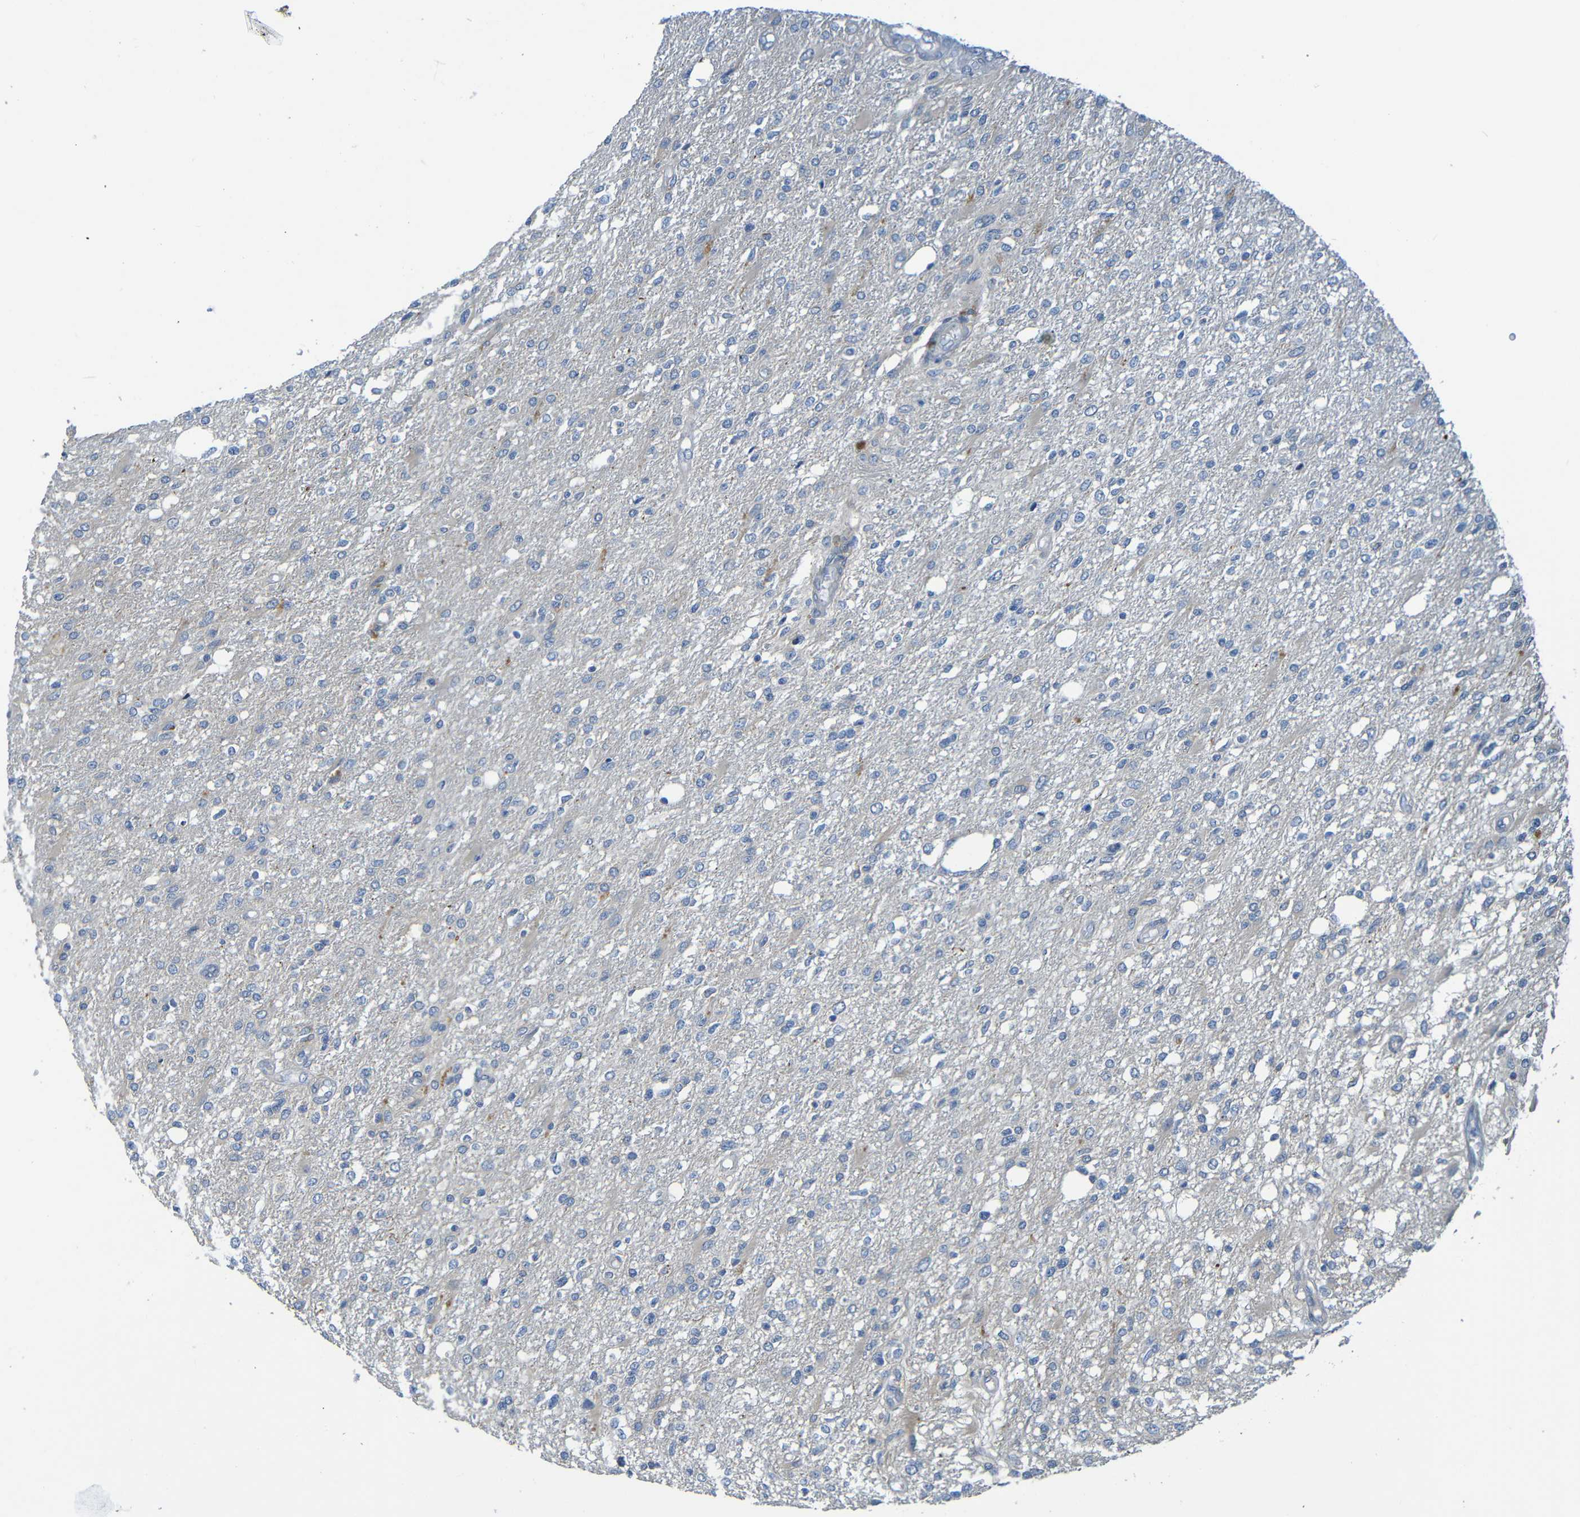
{"staining": {"intensity": "negative", "quantity": "none", "location": "none"}, "tissue": "glioma", "cell_type": "Tumor cells", "image_type": "cancer", "snomed": [{"axis": "morphology", "description": "Glioma, malignant, High grade"}, {"axis": "topography", "description": "Cerebral cortex"}], "caption": "IHC of human malignant high-grade glioma shows no staining in tumor cells. The staining is performed using DAB brown chromogen with nuclei counter-stained in using hematoxylin.", "gene": "CYP4F2", "patient": {"sex": "male", "age": 76}}